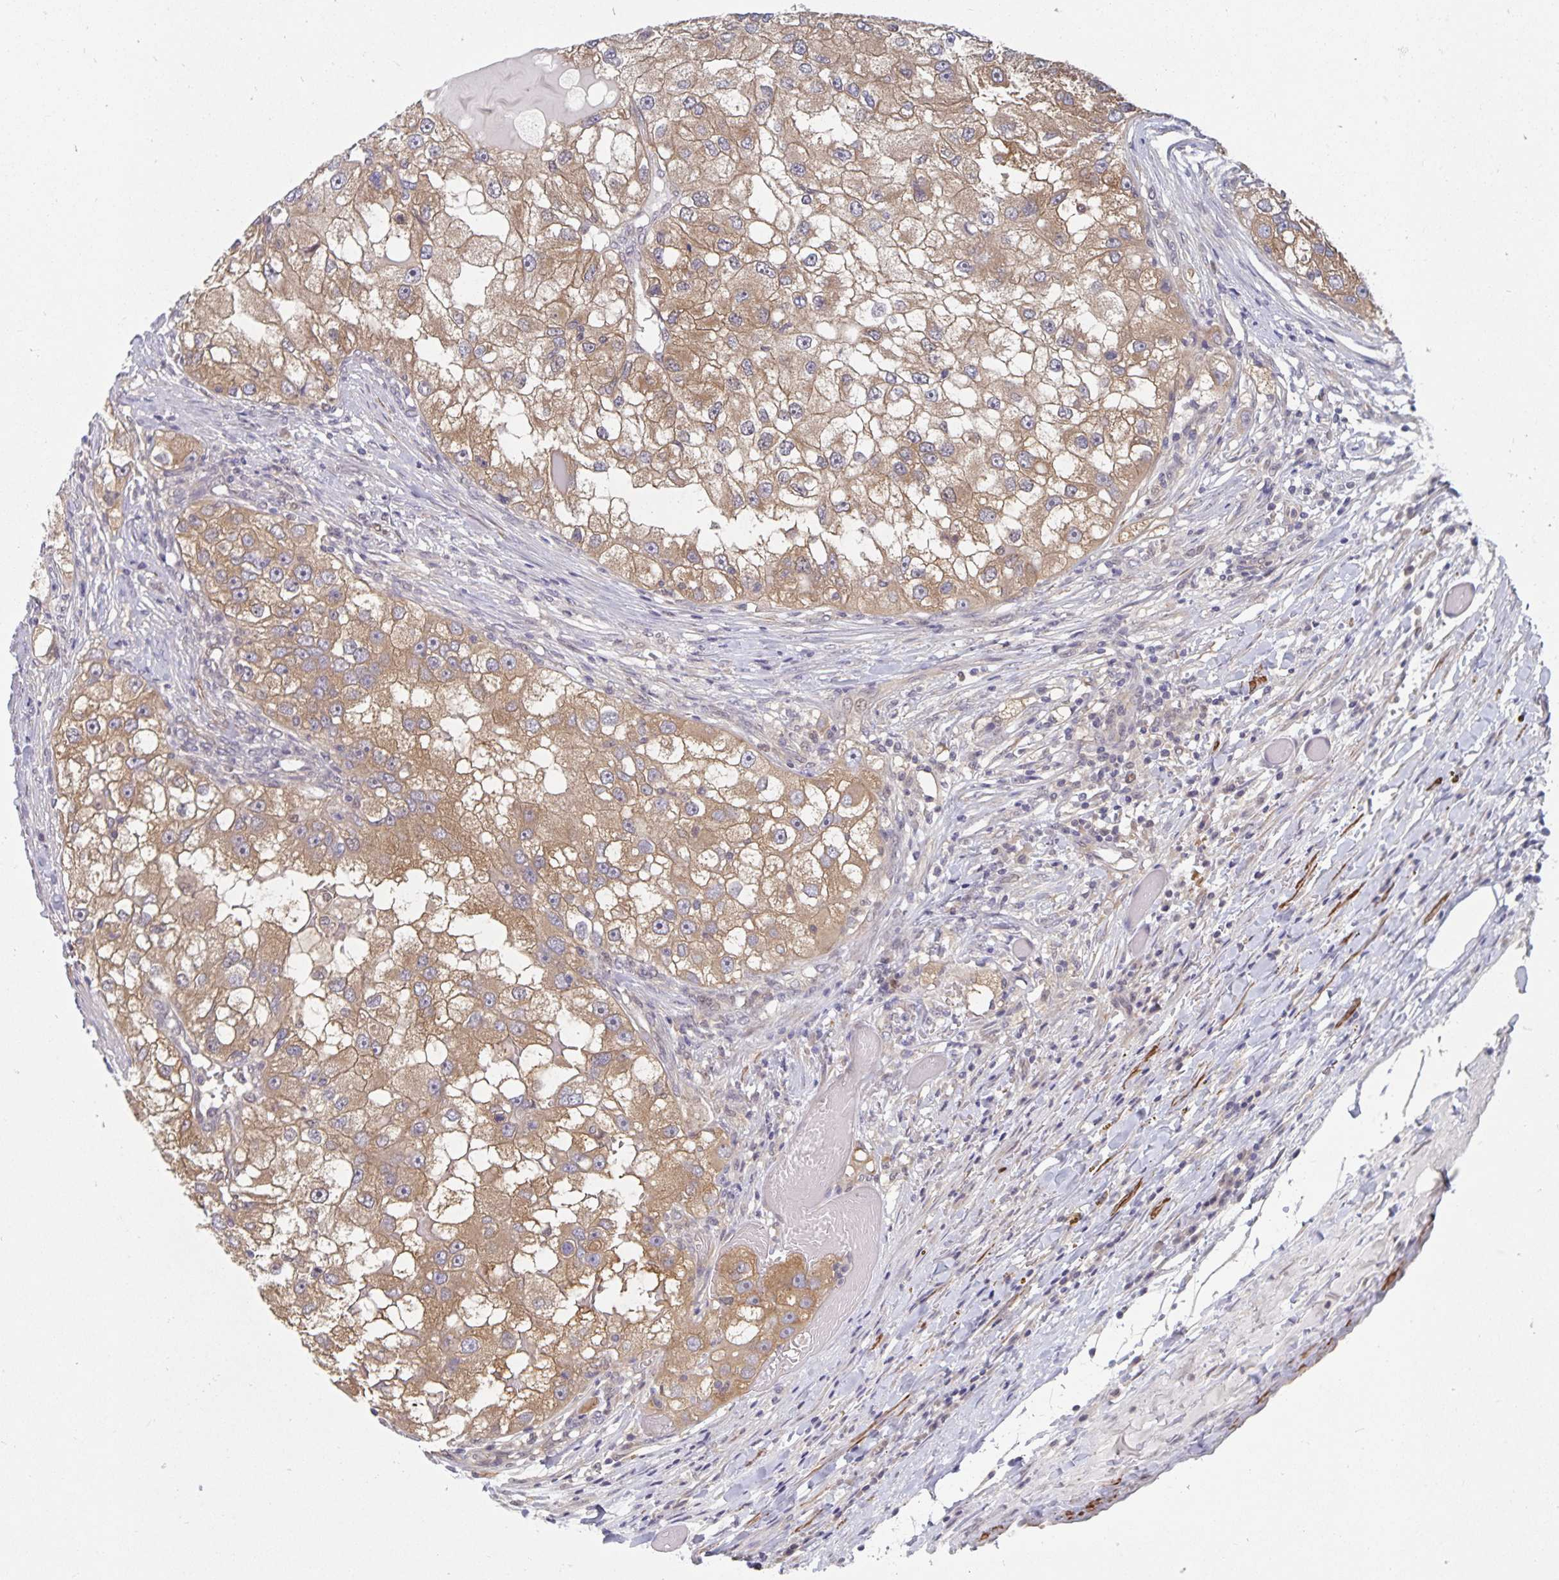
{"staining": {"intensity": "moderate", "quantity": ">75%", "location": "cytoplasmic/membranous"}, "tissue": "renal cancer", "cell_type": "Tumor cells", "image_type": "cancer", "snomed": [{"axis": "morphology", "description": "Adenocarcinoma, NOS"}, {"axis": "topography", "description": "Kidney"}], "caption": "The histopathology image demonstrates staining of renal cancer (adenocarcinoma), revealing moderate cytoplasmic/membranous protein staining (brown color) within tumor cells. (IHC, brightfield microscopy, high magnification).", "gene": "BAG6", "patient": {"sex": "male", "age": 63}}